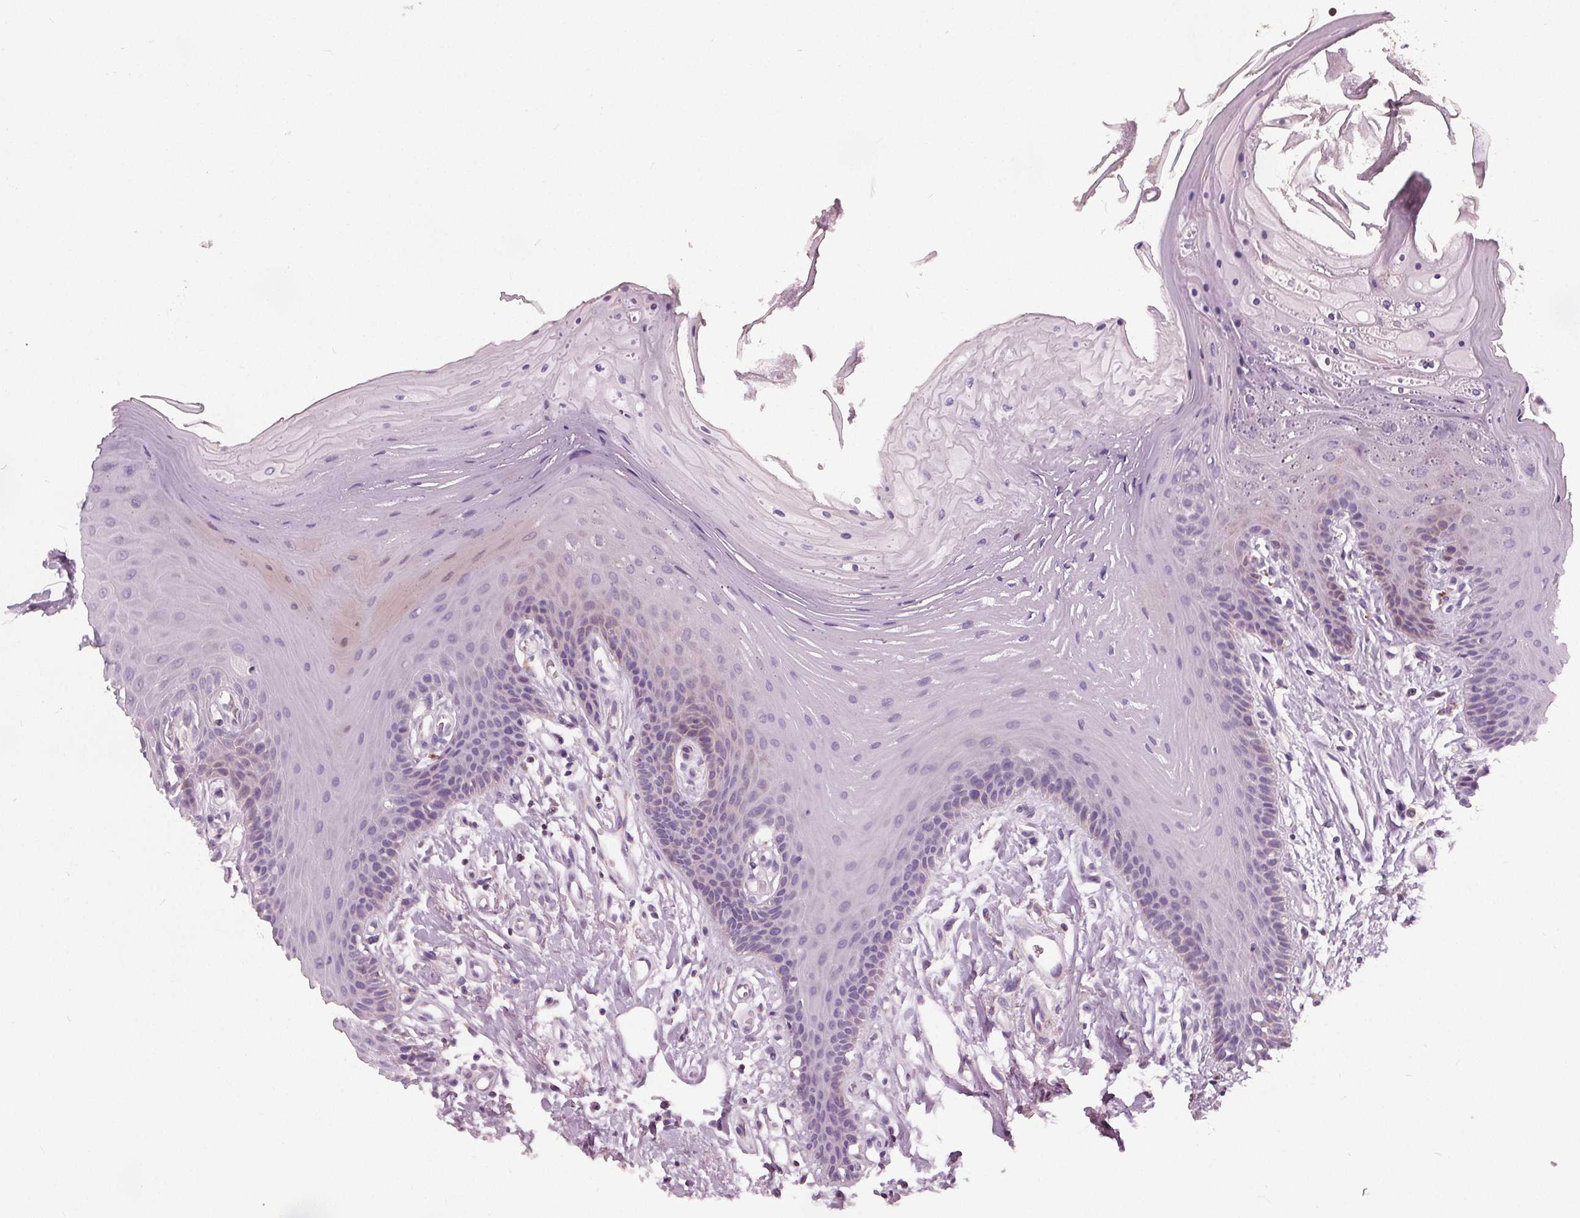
{"staining": {"intensity": "negative", "quantity": "none", "location": "none"}, "tissue": "oral mucosa", "cell_type": "Squamous epithelial cells", "image_type": "normal", "snomed": [{"axis": "morphology", "description": "Normal tissue, NOS"}, {"axis": "morphology", "description": "Normal morphology"}, {"axis": "topography", "description": "Oral tissue"}], "caption": "Oral mucosa stained for a protein using immunohistochemistry (IHC) shows no staining squamous epithelial cells.", "gene": "ECI2", "patient": {"sex": "female", "age": 76}}